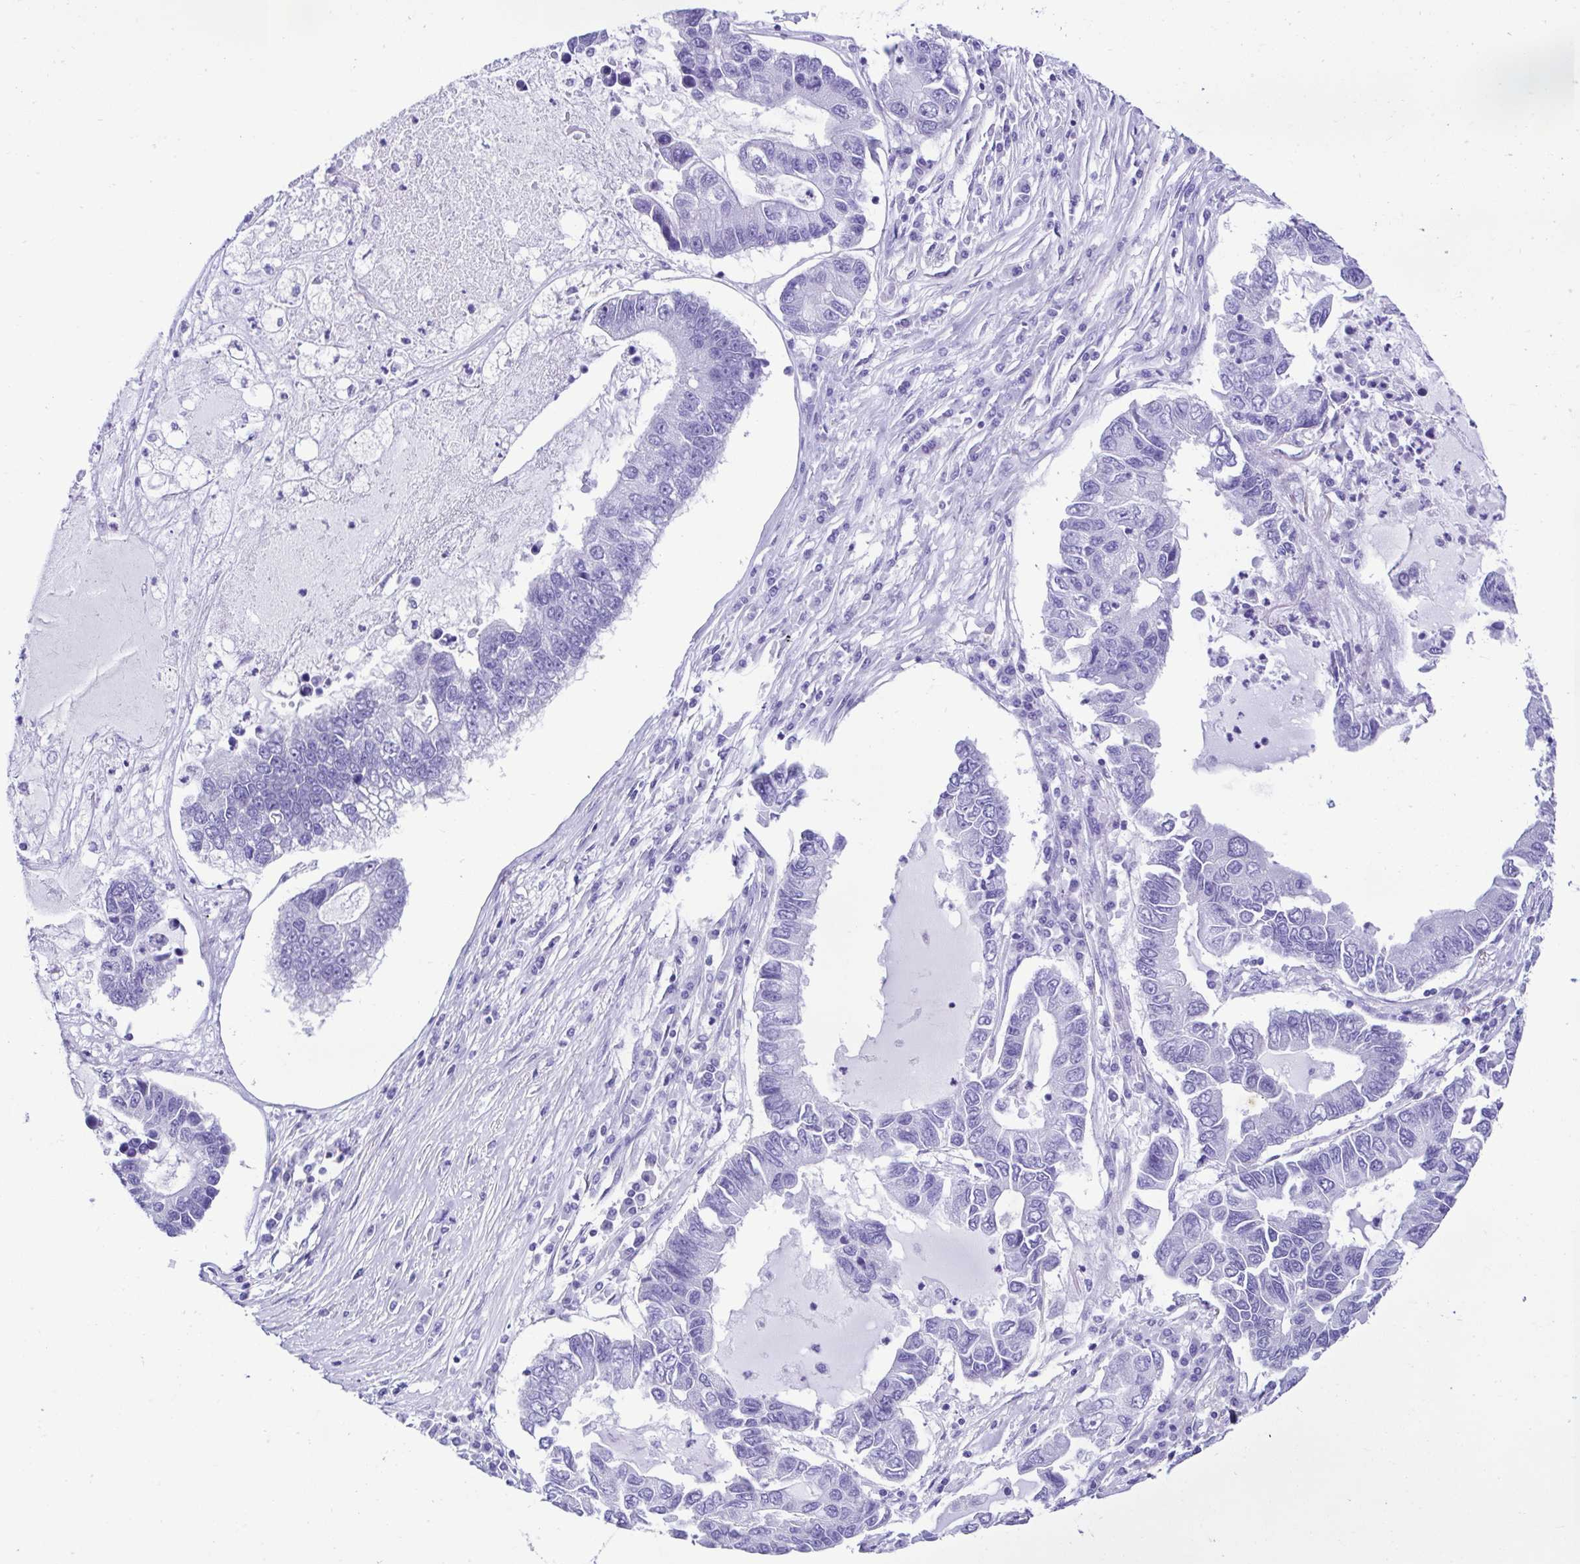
{"staining": {"intensity": "negative", "quantity": "none", "location": "none"}, "tissue": "lung cancer", "cell_type": "Tumor cells", "image_type": "cancer", "snomed": [{"axis": "morphology", "description": "Adenocarcinoma, NOS"}, {"axis": "topography", "description": "Bronchus"}, {"axis": "topography", "description": "Lung"}], "caption": "Immunohistochemistry (IHC) micrograph of neoplastic tissue: lung cancer stained with DAB (3,3'-diaminobenzidine) reveals no significant protein expression in tumor cells.", "gene": "ACTRT3", "patient": {"sex": "female", "age": 51}}